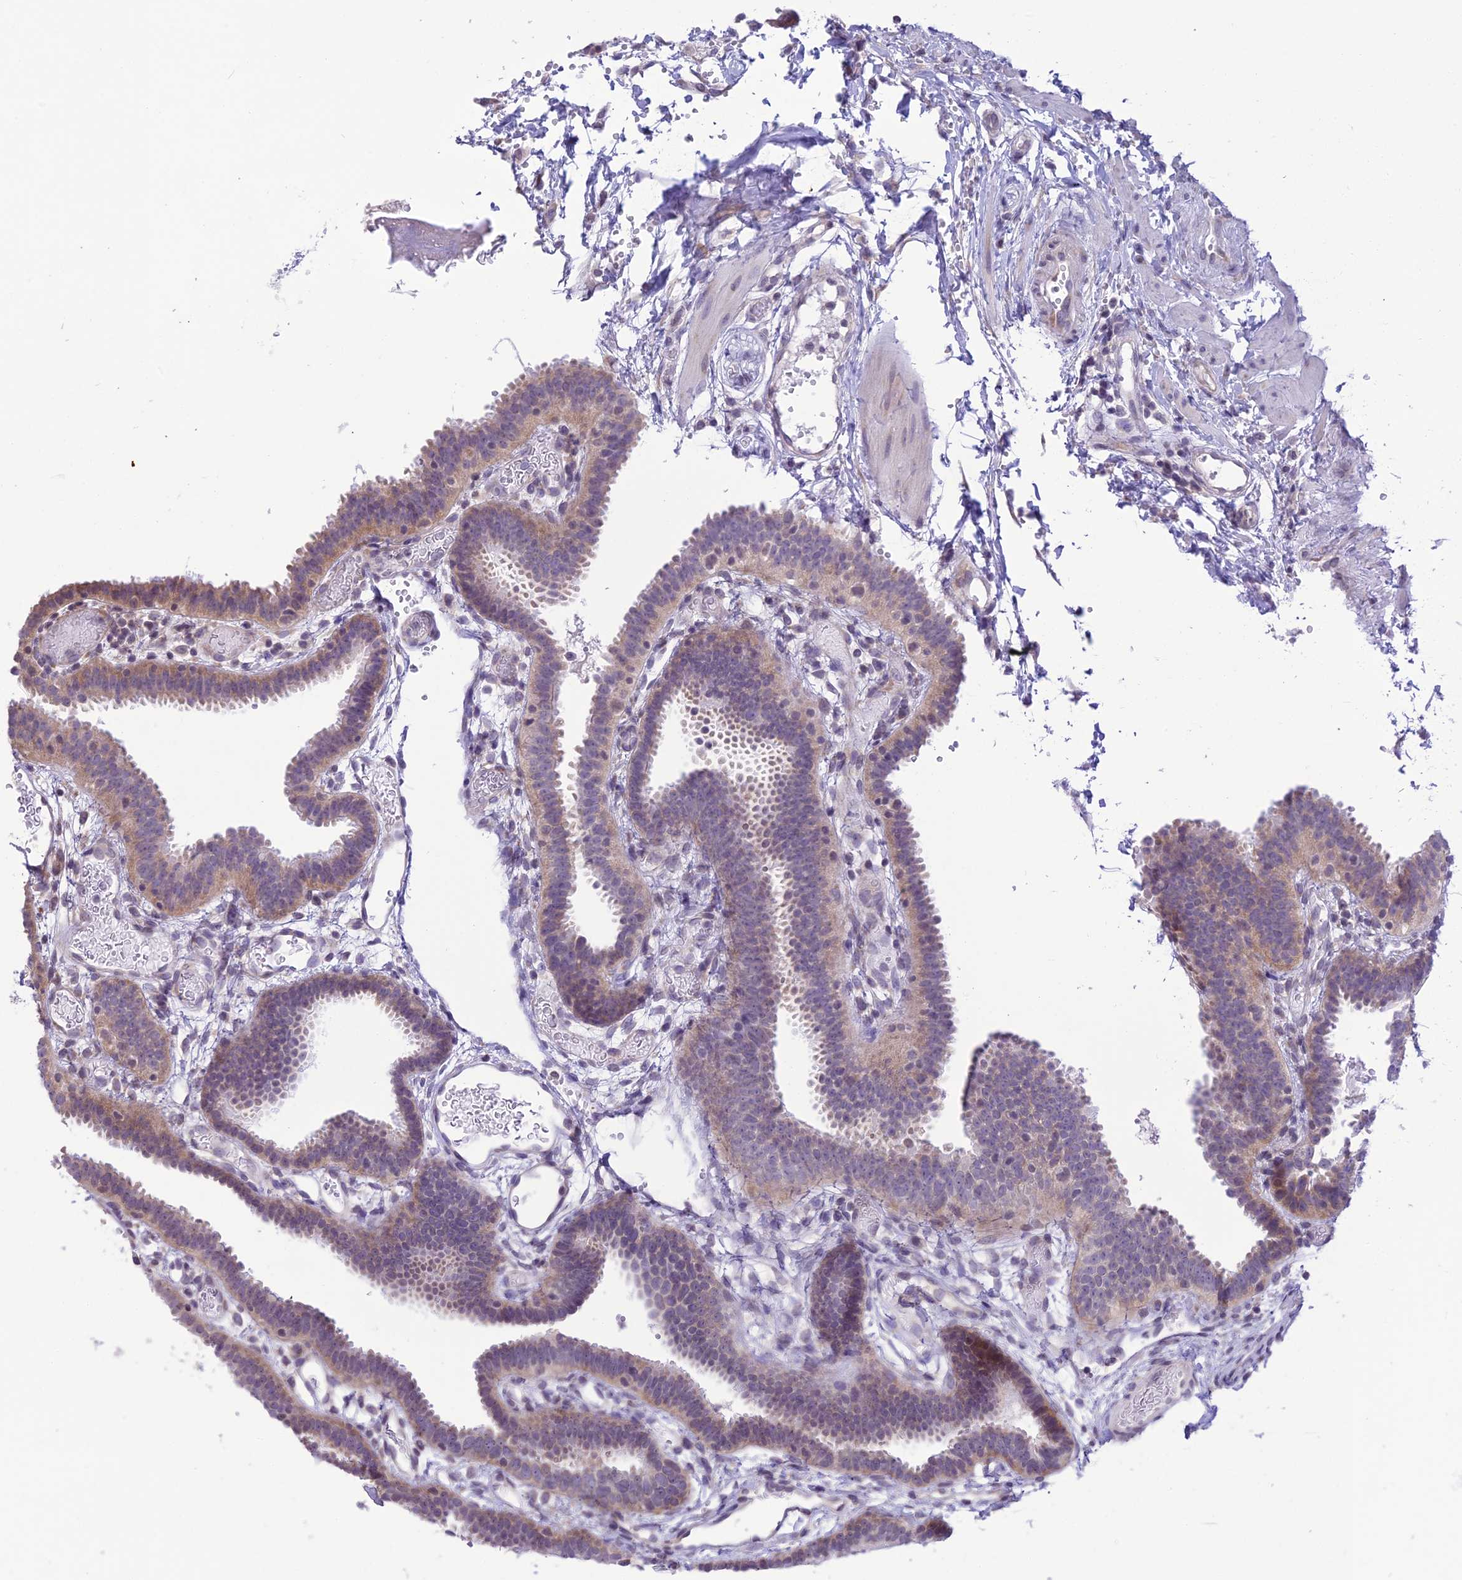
{"staining": {"intensity": "moderate", "quantity": "25%-75%", "location": "cytoplasmic/membranous"}, "tissue": "fallopian tube", "cell_type": "Glandular cells", "image_type": "normal", "snomed": [{"axis": "morphology", "description": "Normal tissue, NOS"}, {"axis": "topography", "description": "Fallopian tube"}], "caption": "This image reveals immunohistochemistry (IHC) staining of normal fallopian tube, with medium moderate cytoplasmic/membranous positivity in approximately 25%-75% of glandular cells.", "gene": "RPS26", "patient": {"sex": "female", "age": 37}}